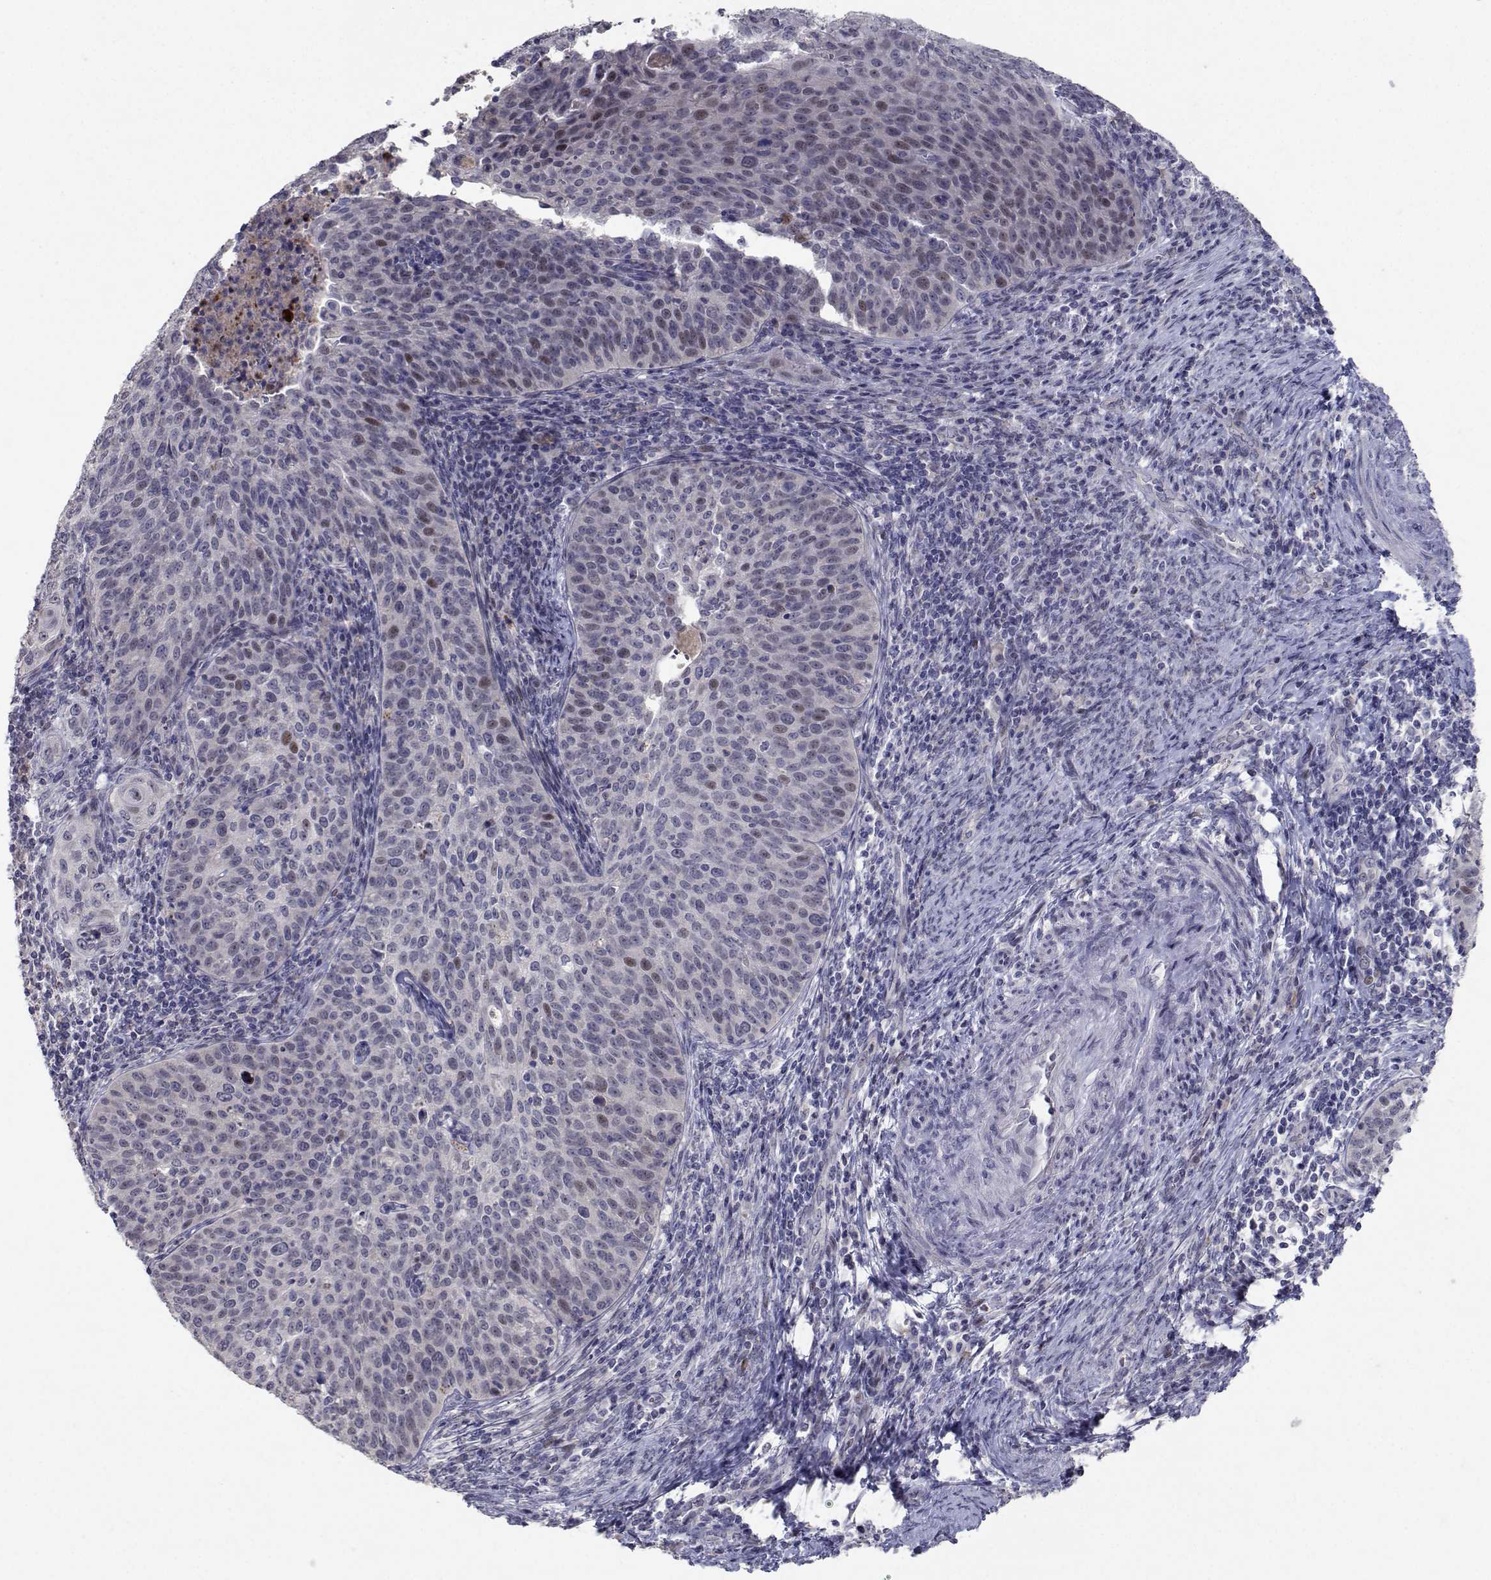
{"staining": {"intensity": "moderate", "quantity": "<25%", "location": "nuclear"}, "tissue": "cervical cancer", "cell_type": "Tumor cells", "image_type": "cancer", "snomed": [{"axis": "morphology", "description": "Squamous cell carcinoma, NOS"}, {"axis": "topography", "description": "Cervix"}], "caption": "Protein analysis of cervical cancer tissue displays moderate nuclear expression in approximately <25% of tumor cells.", "gene": "RBPJL", "patient": {"sex": "female", "age": 30}}